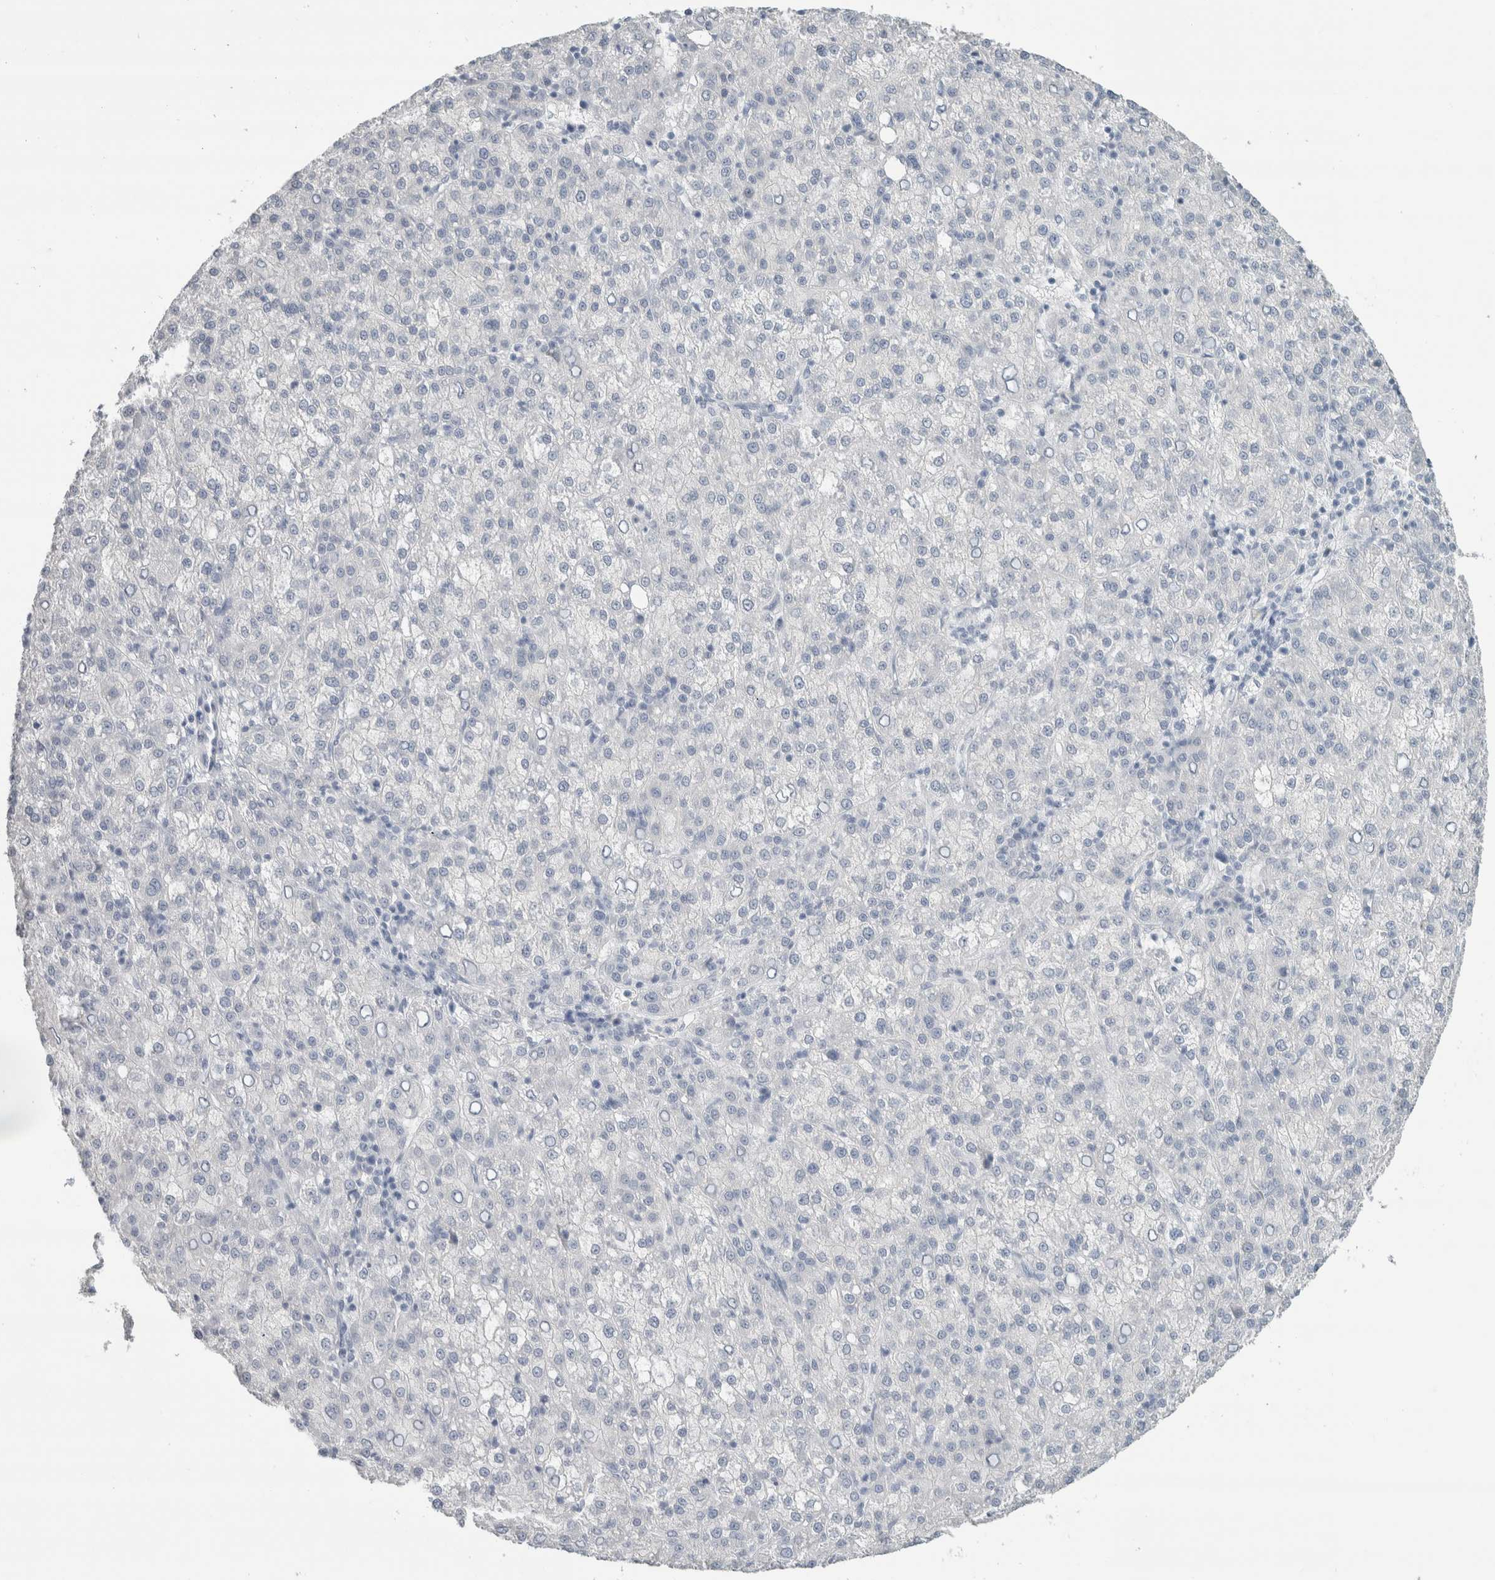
{"staining": {"intensity": "negative", "quantity": "none", "location": "none"}, "tissue": "liver cancer", "cell_type": "Tumor cells", "image_type": "cancer", "snomed": [{"axis": "morphology", "description": "Carcinoma, Hepatocellular, NOS"}, {"axis": "topography", "description": "Liver"}], "caption": "DAB immunohistochemical staining of hepatocellular carcinoma (liver) reveals no significant staining in tumor cells. The staining was performed using DAB (3,3'-diaminobenzidine) to visualize the protein expression in brown, while the nuclei were stained in blue with hematoxylin (Magnification: 20x).", "gene": "SLC6A1", "patient": {"sex": "female", "age": 58}}